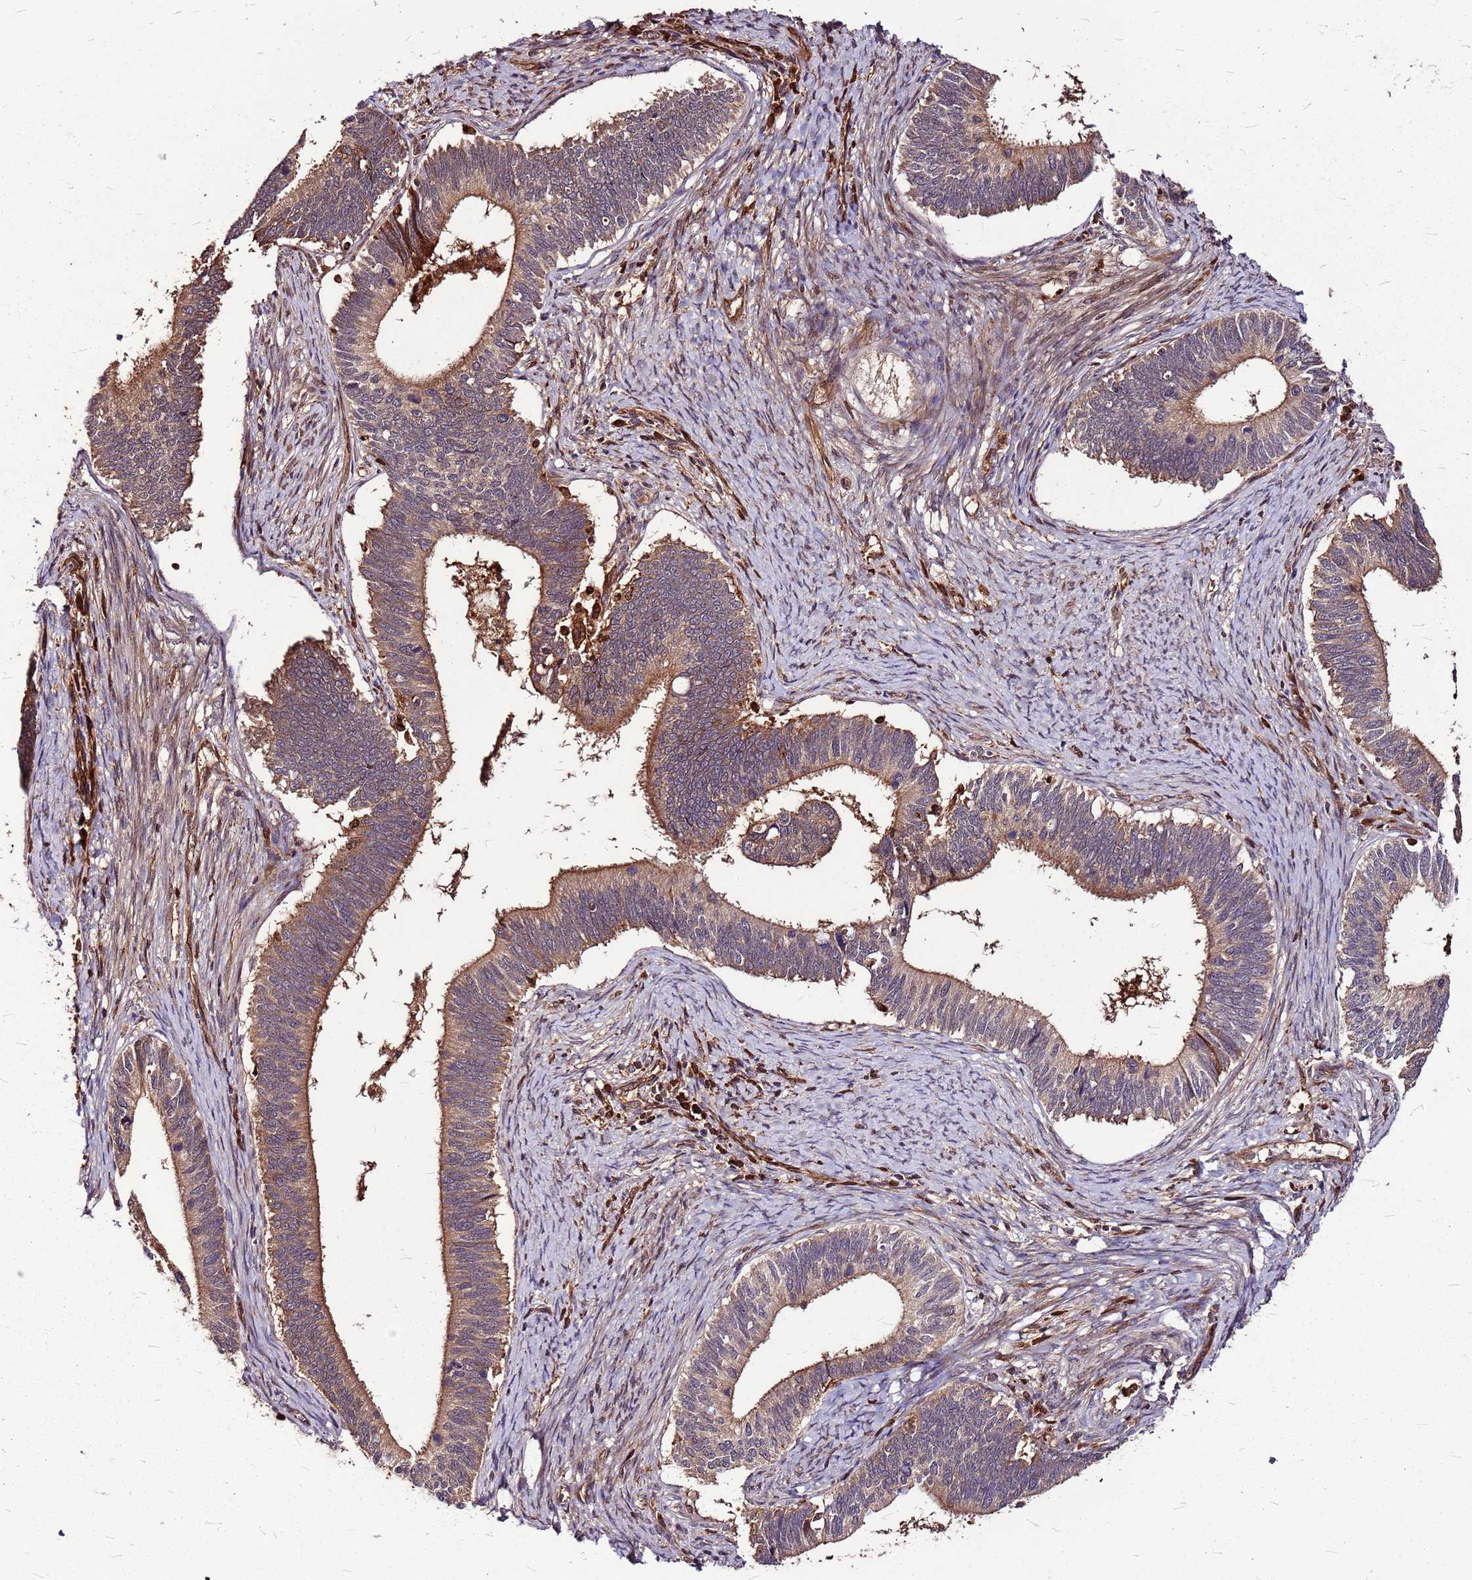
{"staining": {"intensity": "moderate", "quantity": ">75%", "location": "cytoplasmic/membranous"}, "tissue": "cervical cancer", "cell_type": "Tumor cells", "image_type": "cancer", "snomed": [{"axis": "morphology", "description": "Adenocarcinoma, NOS"}, {"axis": "topography", "description": "Cervix"}], "caption": "A histopathology image of human cervical adenocarcinoma stained for a protein demonstrates moderate cytoplasmic/membranous brown staining in tumor cells. The protein of interest is shown in brown color, while the nuclei are stained blue.", "gene": "LYPLAL1", "patient": {"sex": "female", "age": 42}}